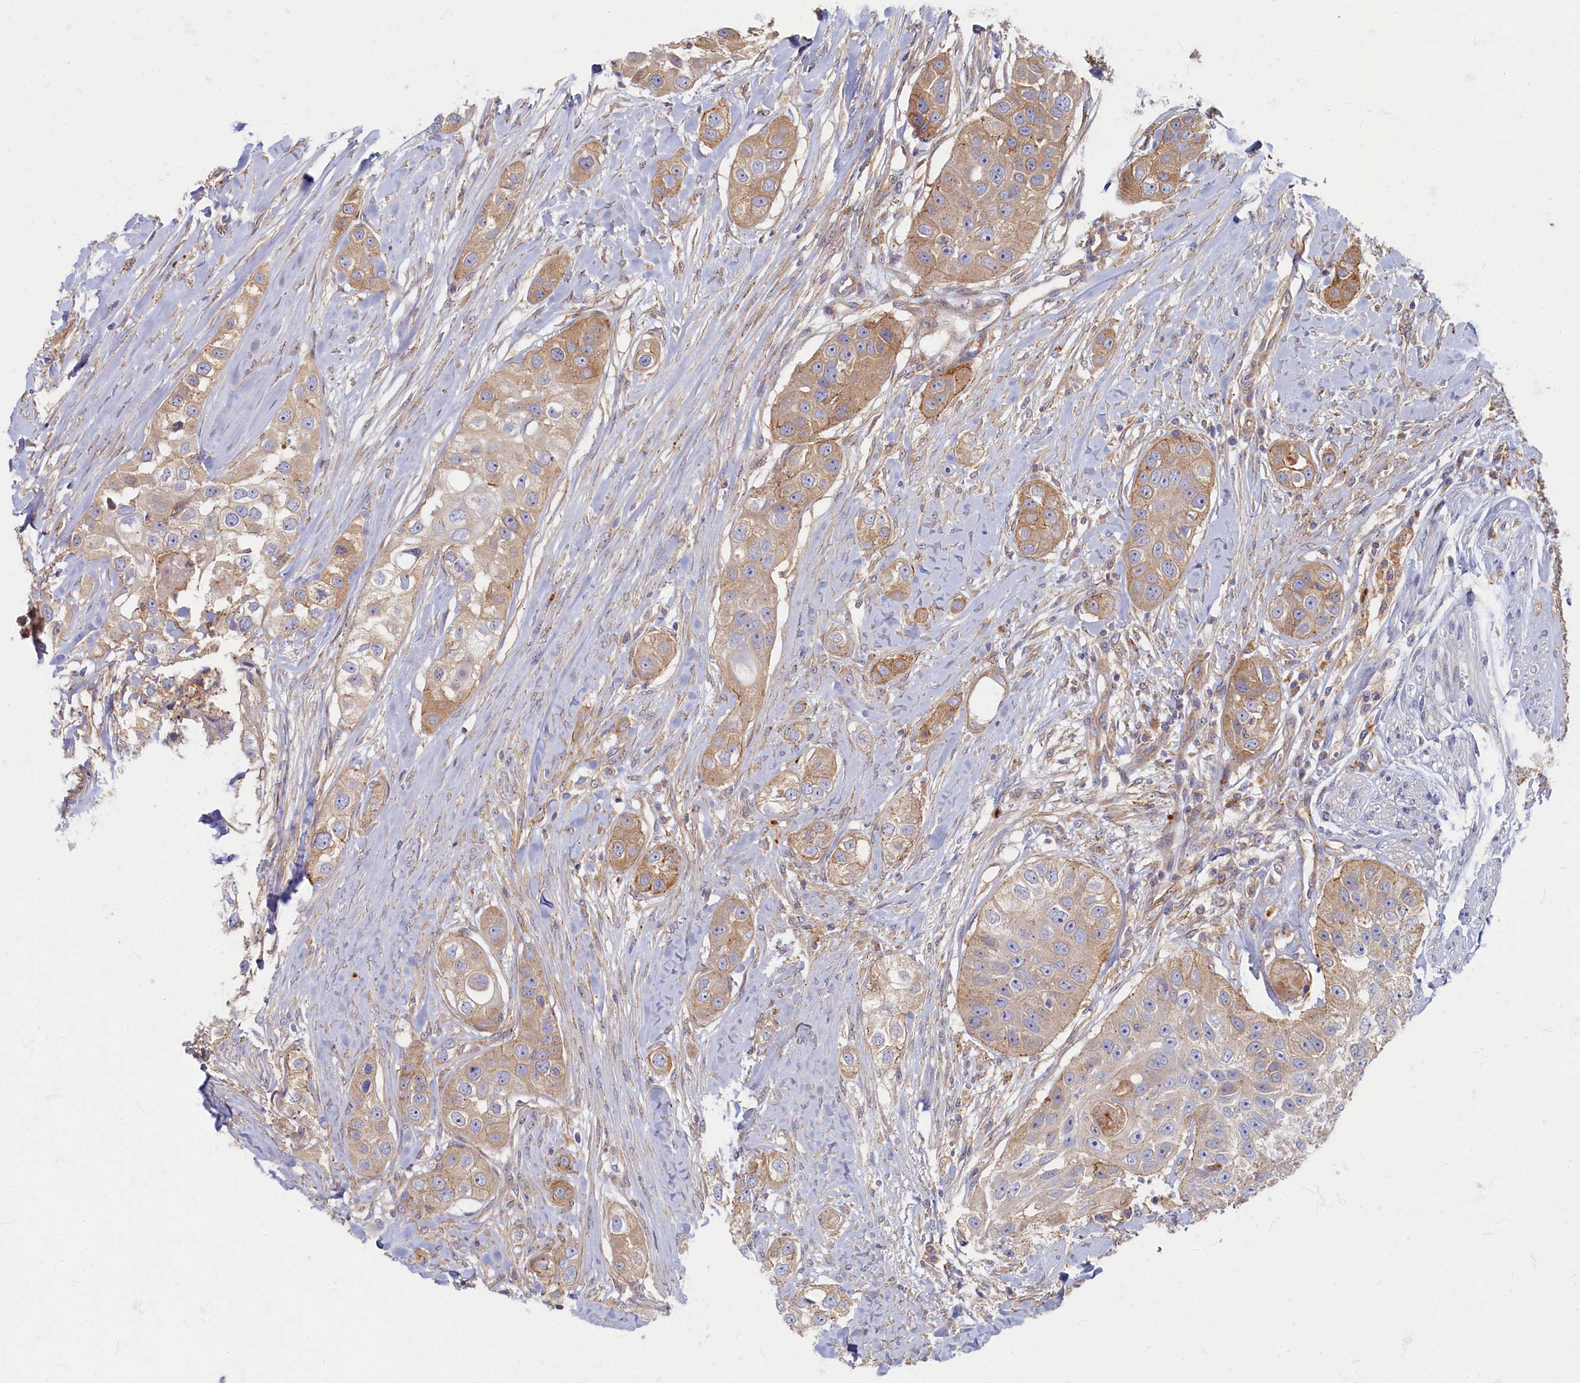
{"staining": {"intensity": "weak", "quantity": ">75%", "location": "cytoplasmic/membranous"}, "tissue": "head and neck cancer", "cell_type": "Tumor cells", "image_type": "cancer", "snomed": [{"axis": "morphology", "description": "Normal tissue, NOS"}, {"axis": "morphology", "description": "Squamous cell carcinoma, NOS"}, {"axis": "topography", "description": "Skeletal muscle"}, {"axis": "topography", "description": "Head-Neck"}], "caption": "The micrograph demonstrates staining of head and neck cancer (squamous cell carcinoma), revealing weak cytoplasmic/membranous protein positivity (brown color) within tumor cells.", "gene": "PSMG2", "patient": {"sex": "male", "age": 51}}